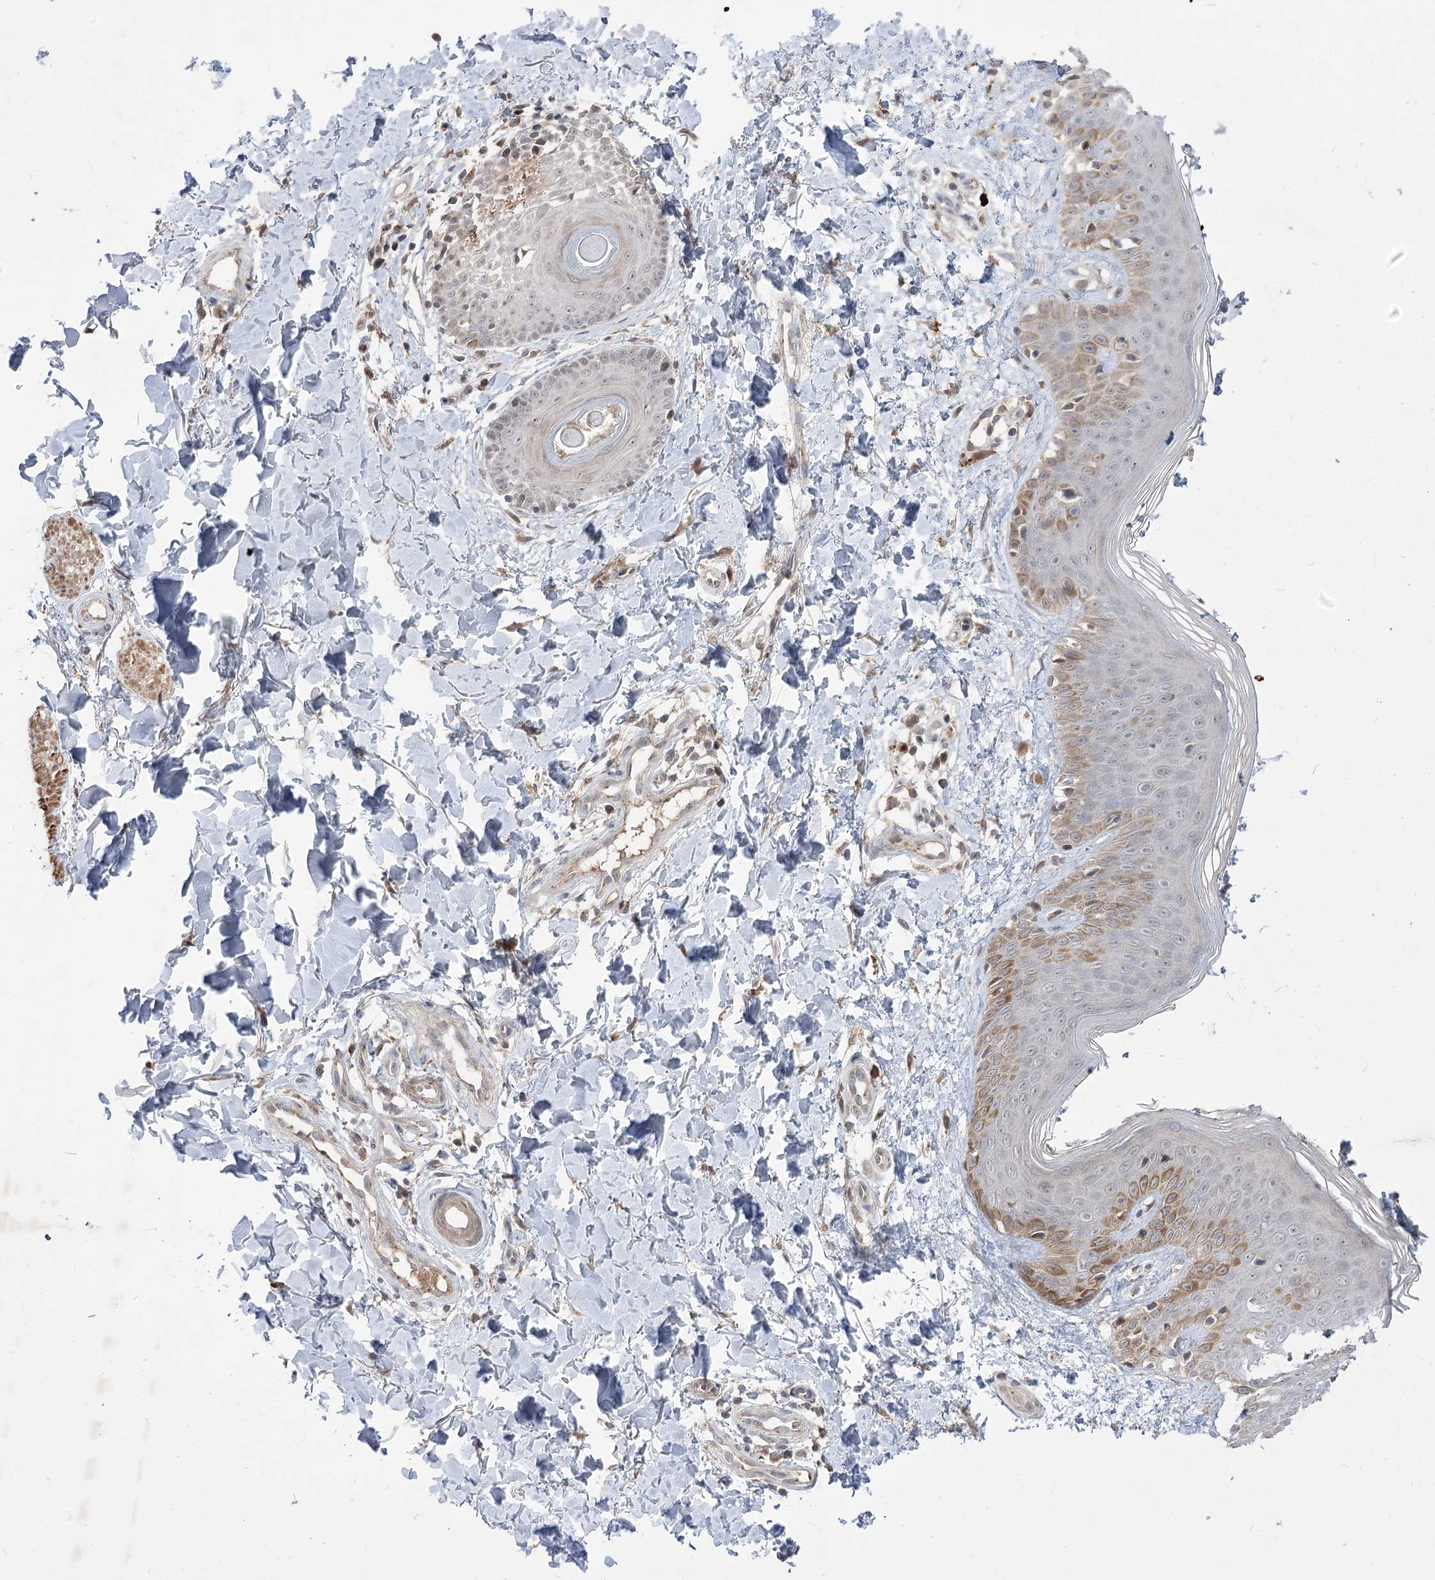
{"staining": {"intensity": "moderate", "quantity": ">75%", "location": "cytoplasmic/membranous"}, "tissue": "skin", "cell_type": "Fibroblasts", "image_type": "normal", "snomed": [{"axis": "morphology", "description": "Normal tissue, NOS"}, {"axis": "topography", "description": "Skin"}], "caption": "Immunohistochemical staining of unremarkable human skin exhibits >75% levels of moderate cytoplasmic/membranous protein staining in about >75% of fibroblasts.", "gene": "HELT", "patient": {"sex": "male", "age": 37}}